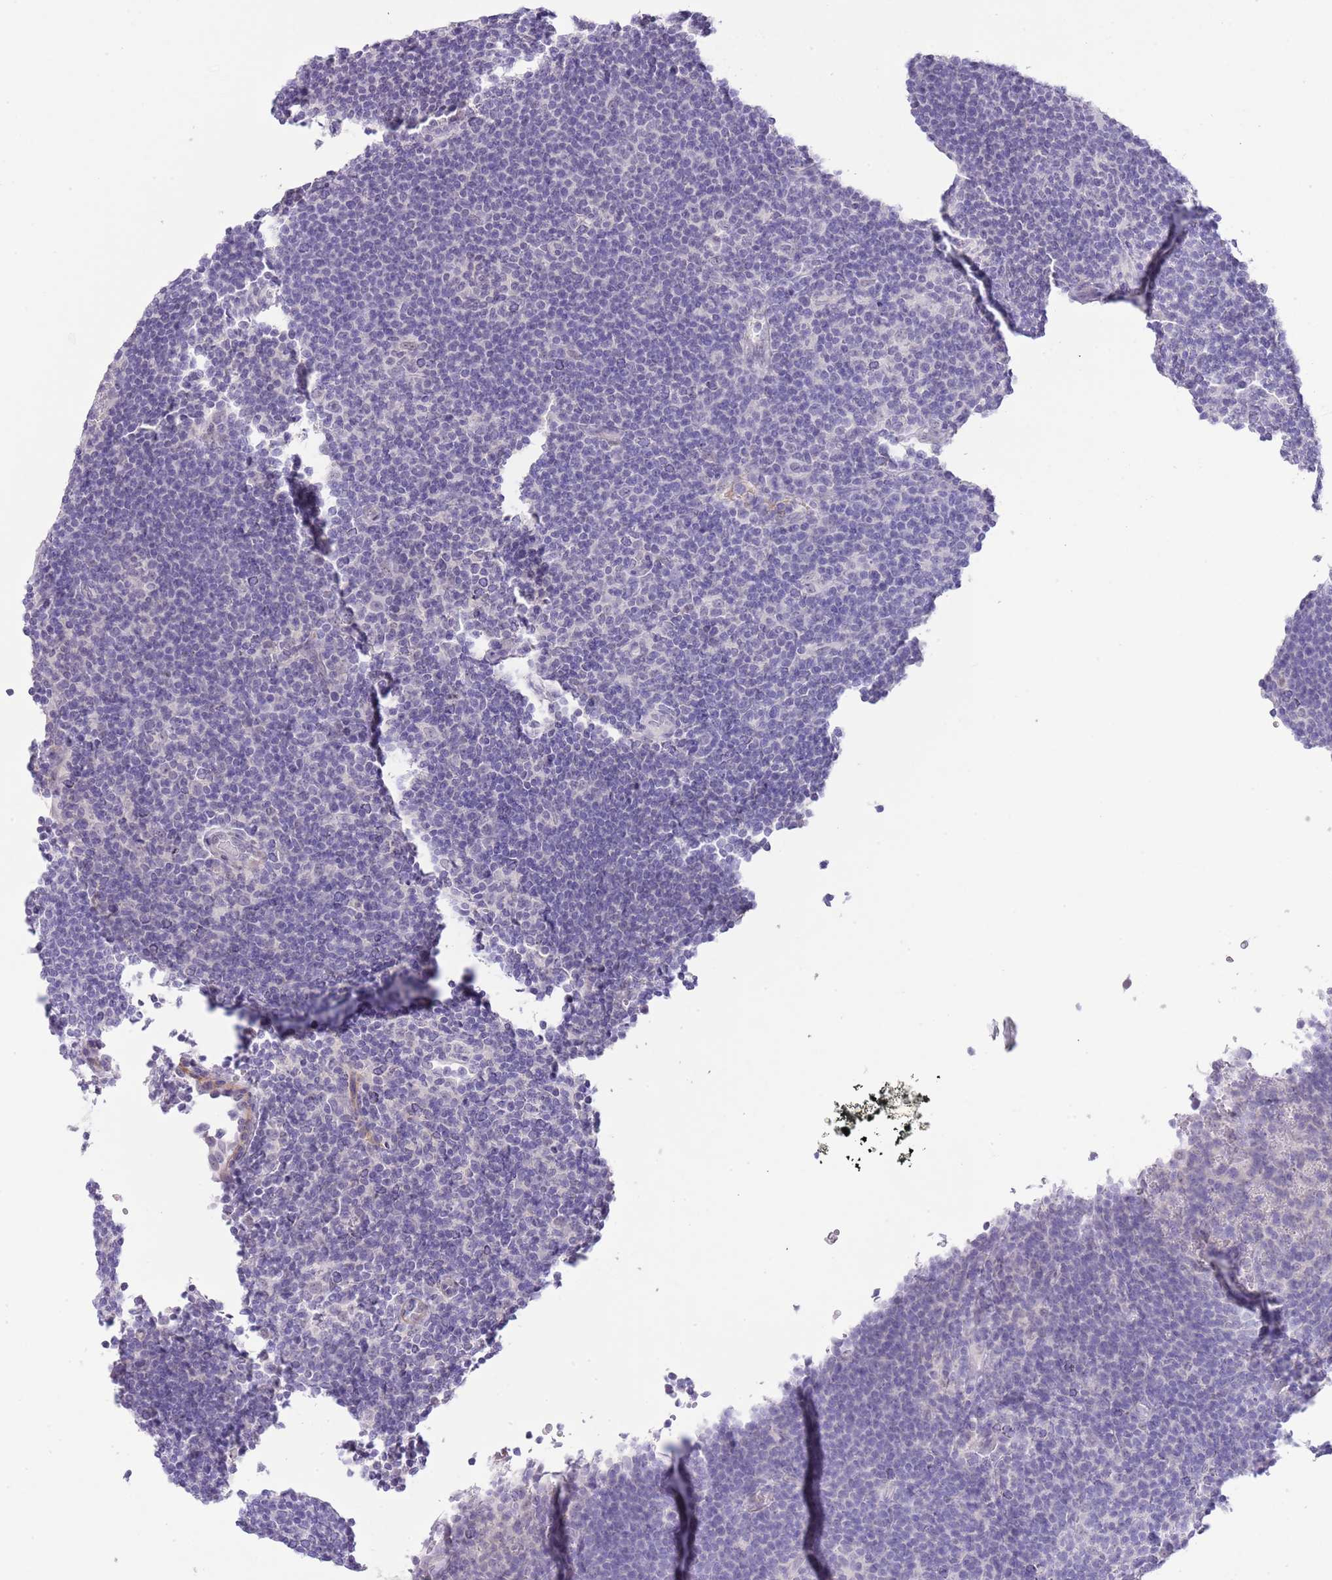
{"staining": {"intensity": "negative", "quantity": "none", "location": "none"}, "tissue": "lymphoma", "cell_type": "Tumor cells", "image_type": "cancer", "snomed": [{"axis": "morphology", "description": "Hodgkin's disease, NOS"}, {"axis": "topography", "description": "Lymph node"}], "caption": "Tumor cells are negative for protein expression in human Hodgkin's disease.", "gene": "MIDN", "patient": {"sex": "female", "age": 57}}